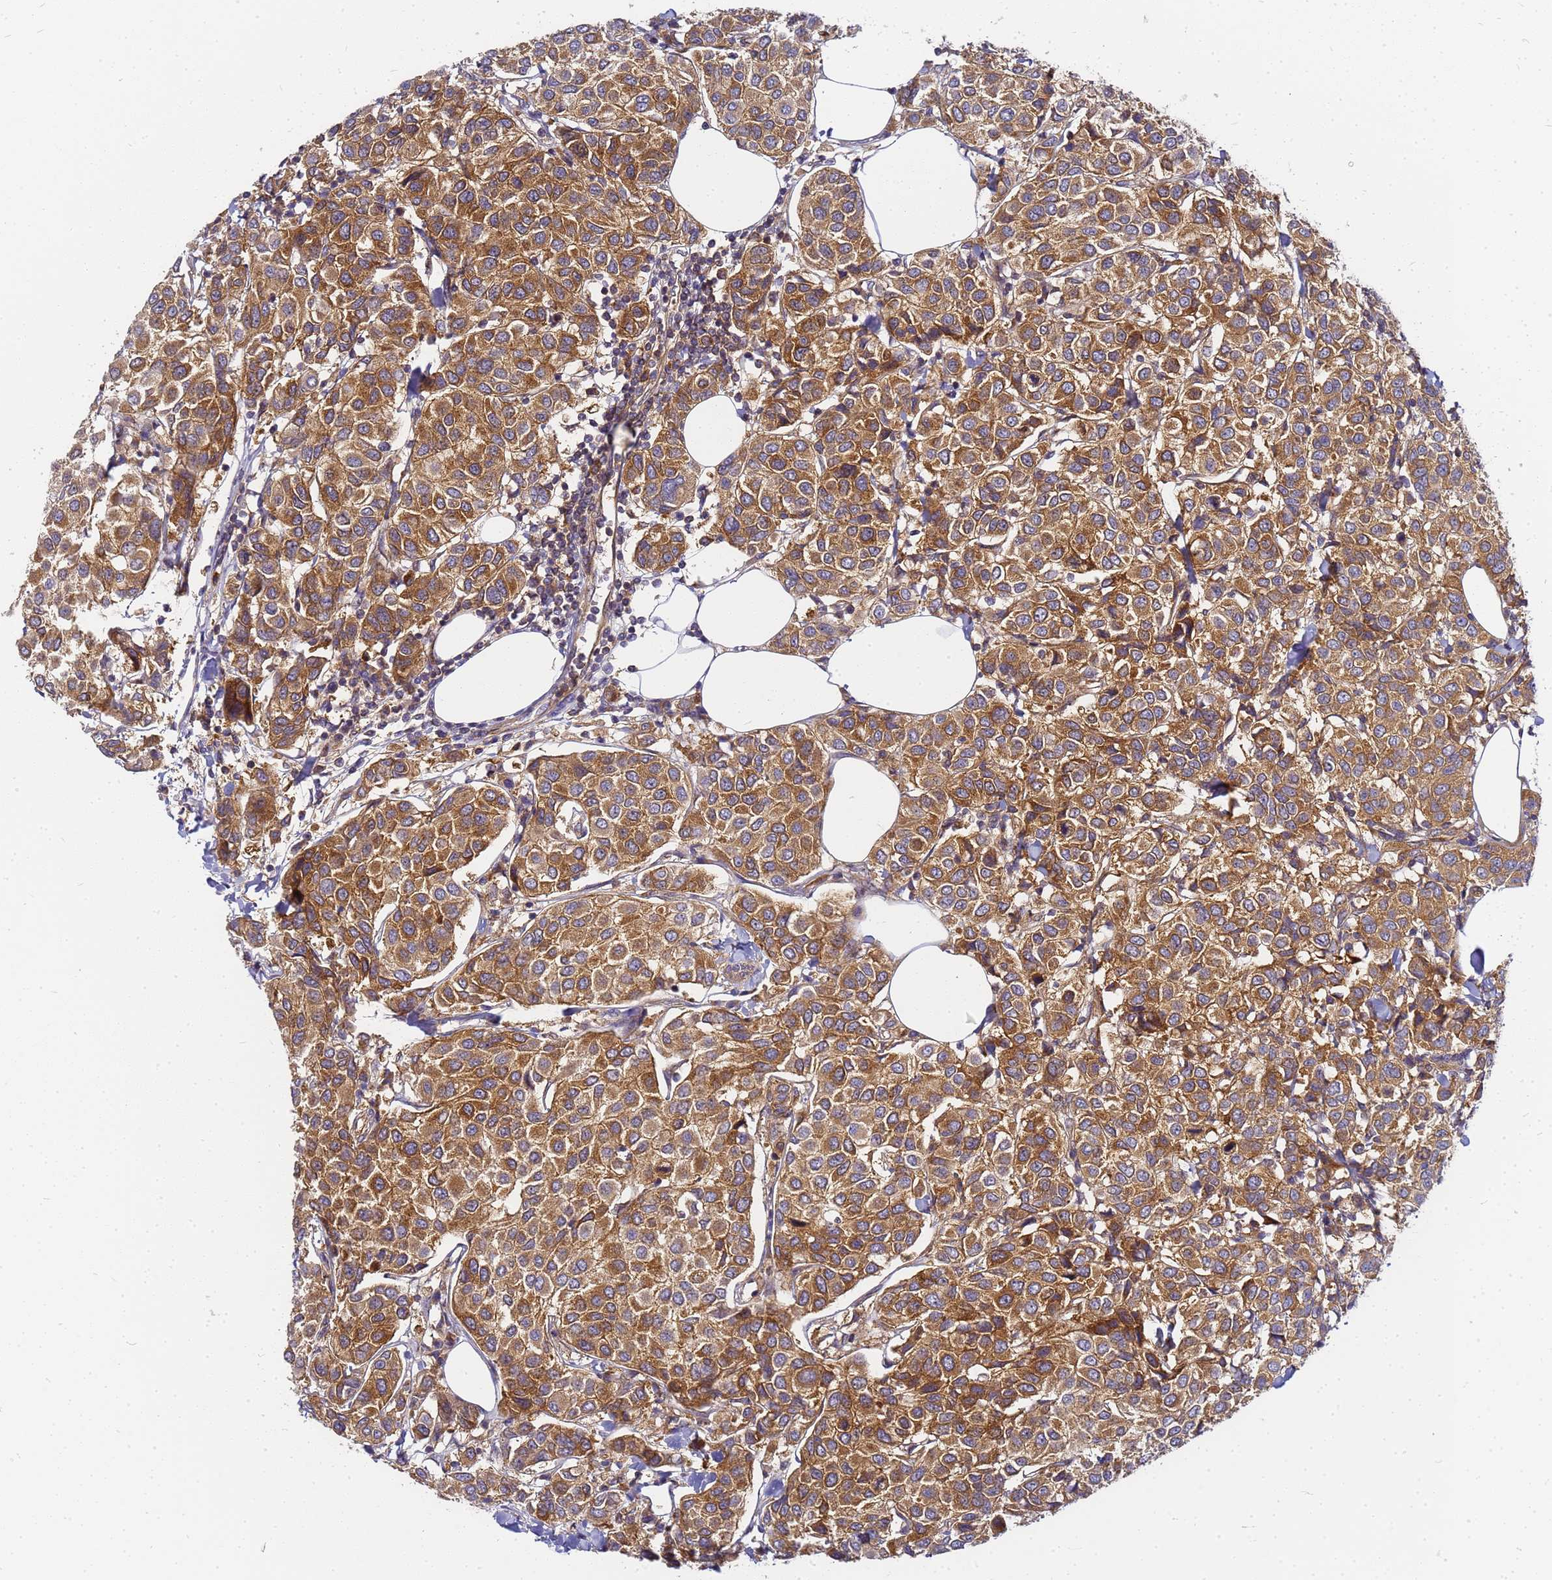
{"staining": {"intensity": "moderate", "quantity": ">75%", "location": "cytoplasmic/membranous"}, "tissue": "breast cancer", "cell_type": "Tumor cells", "image_type": "cancer", "snomed": [{"axis": "morphology", "description": "Duct carcinoma"}, {"axis": "topography", "description": "Breast"}], "caption": "Immunohistochemical staining of human invasive ductal carcinoma (breast) demonstrates moderate cytoplasmic/membranous protein positivity in approximately >75% of tumor cells. Nuclei are stained in blue.", "gene": "CHM", "patient": {"sex": "female", "age": 55}}